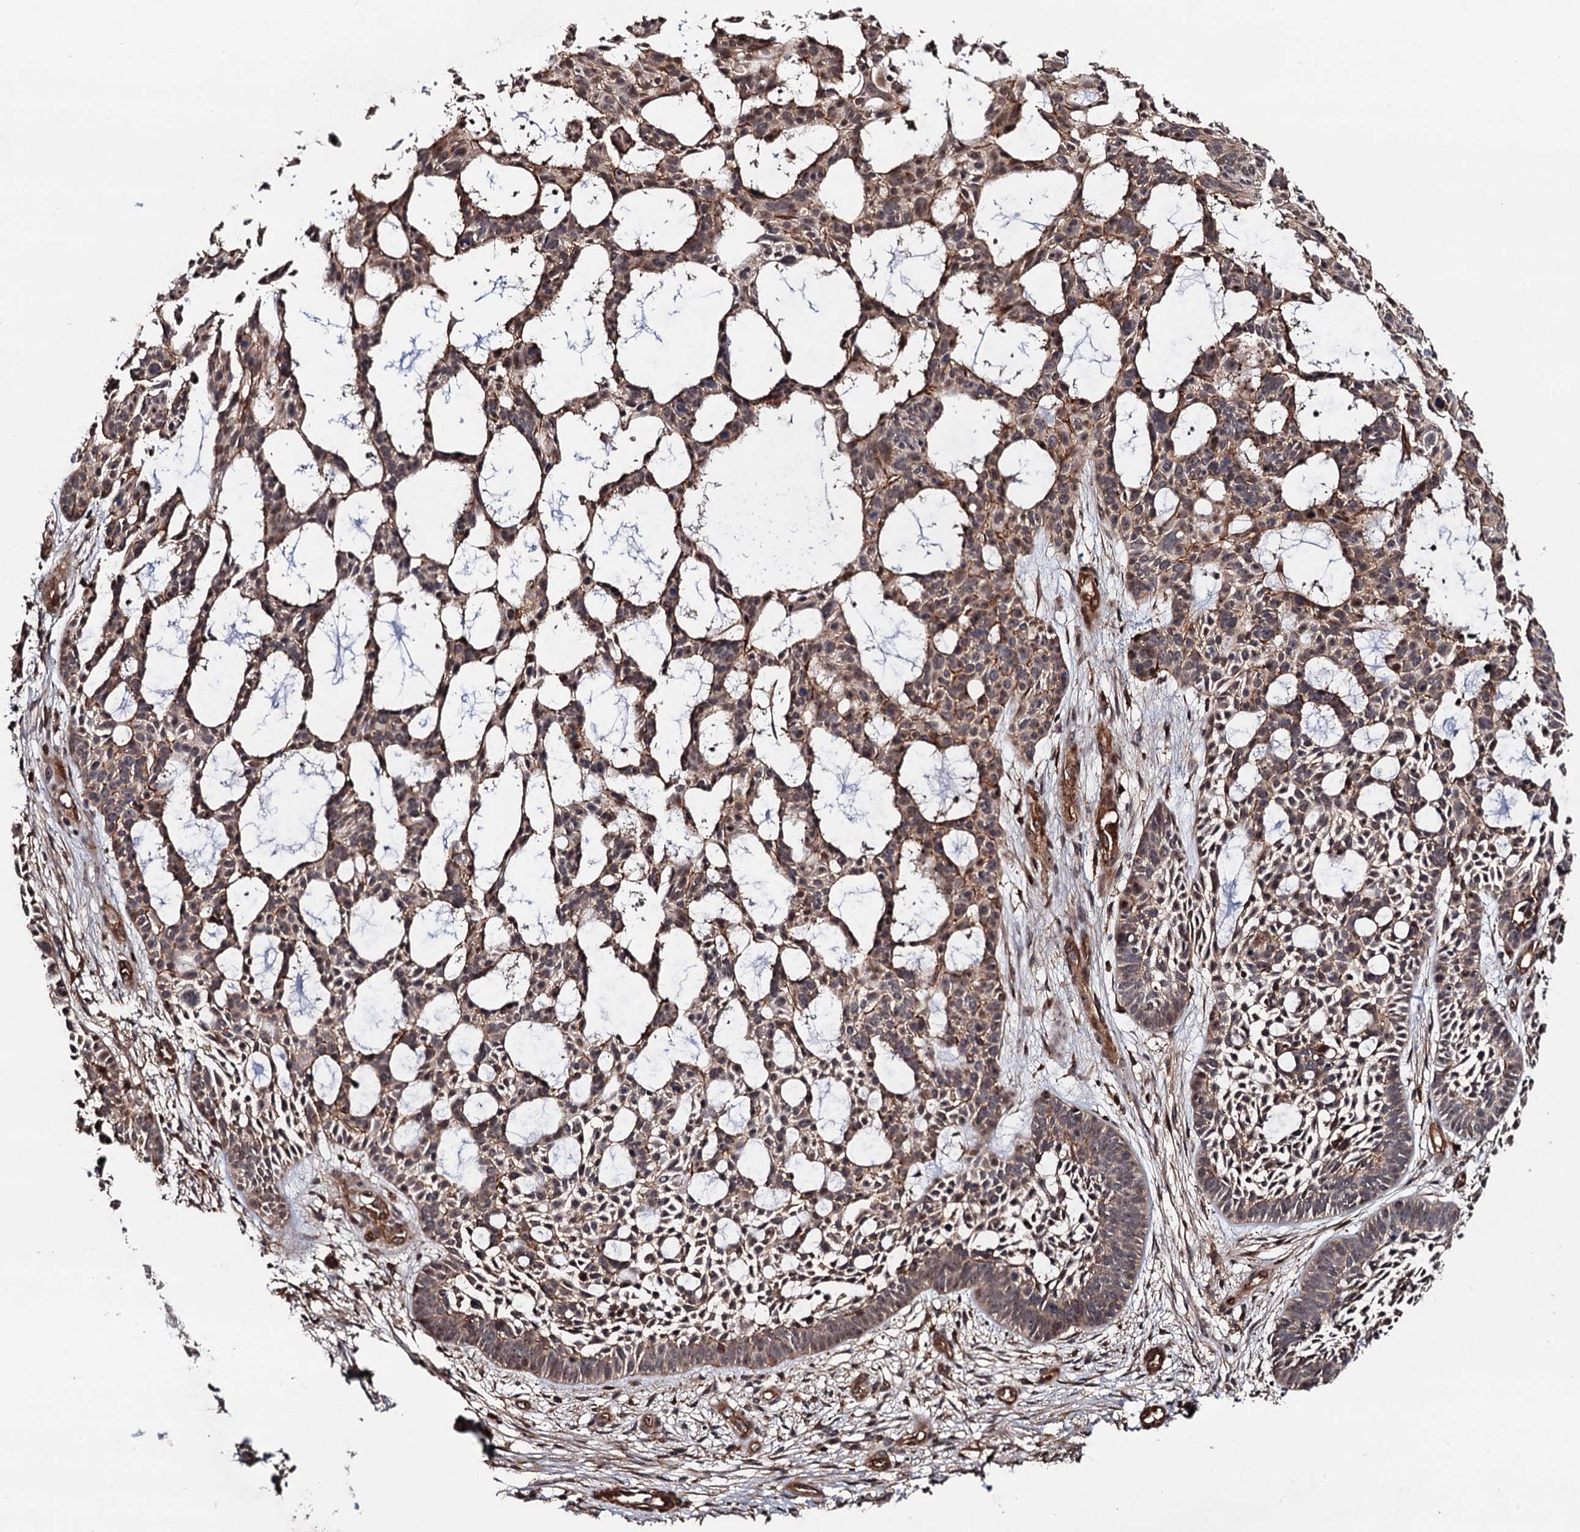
{"staining": {"intensity": "moderate", "quantity": ">75%", "location": "cytoplasmic/membranous"}, "tissue": "skin cancer", "cell_type": "Tumor cells", "image_type": "cancer", "snomed": [{"axis": "morphology", "description": "Basal cell carcinoma"}, {"axis": "topography", "description": "Skin"}], "caption": "Skin cancer stained with immunohistochemistry (IHC) shows moderate cytoplasmic/membranous staining in about >75% of tumor cells.", "gene": "BORA", "patient": {"sex": "male", "age": 89}}